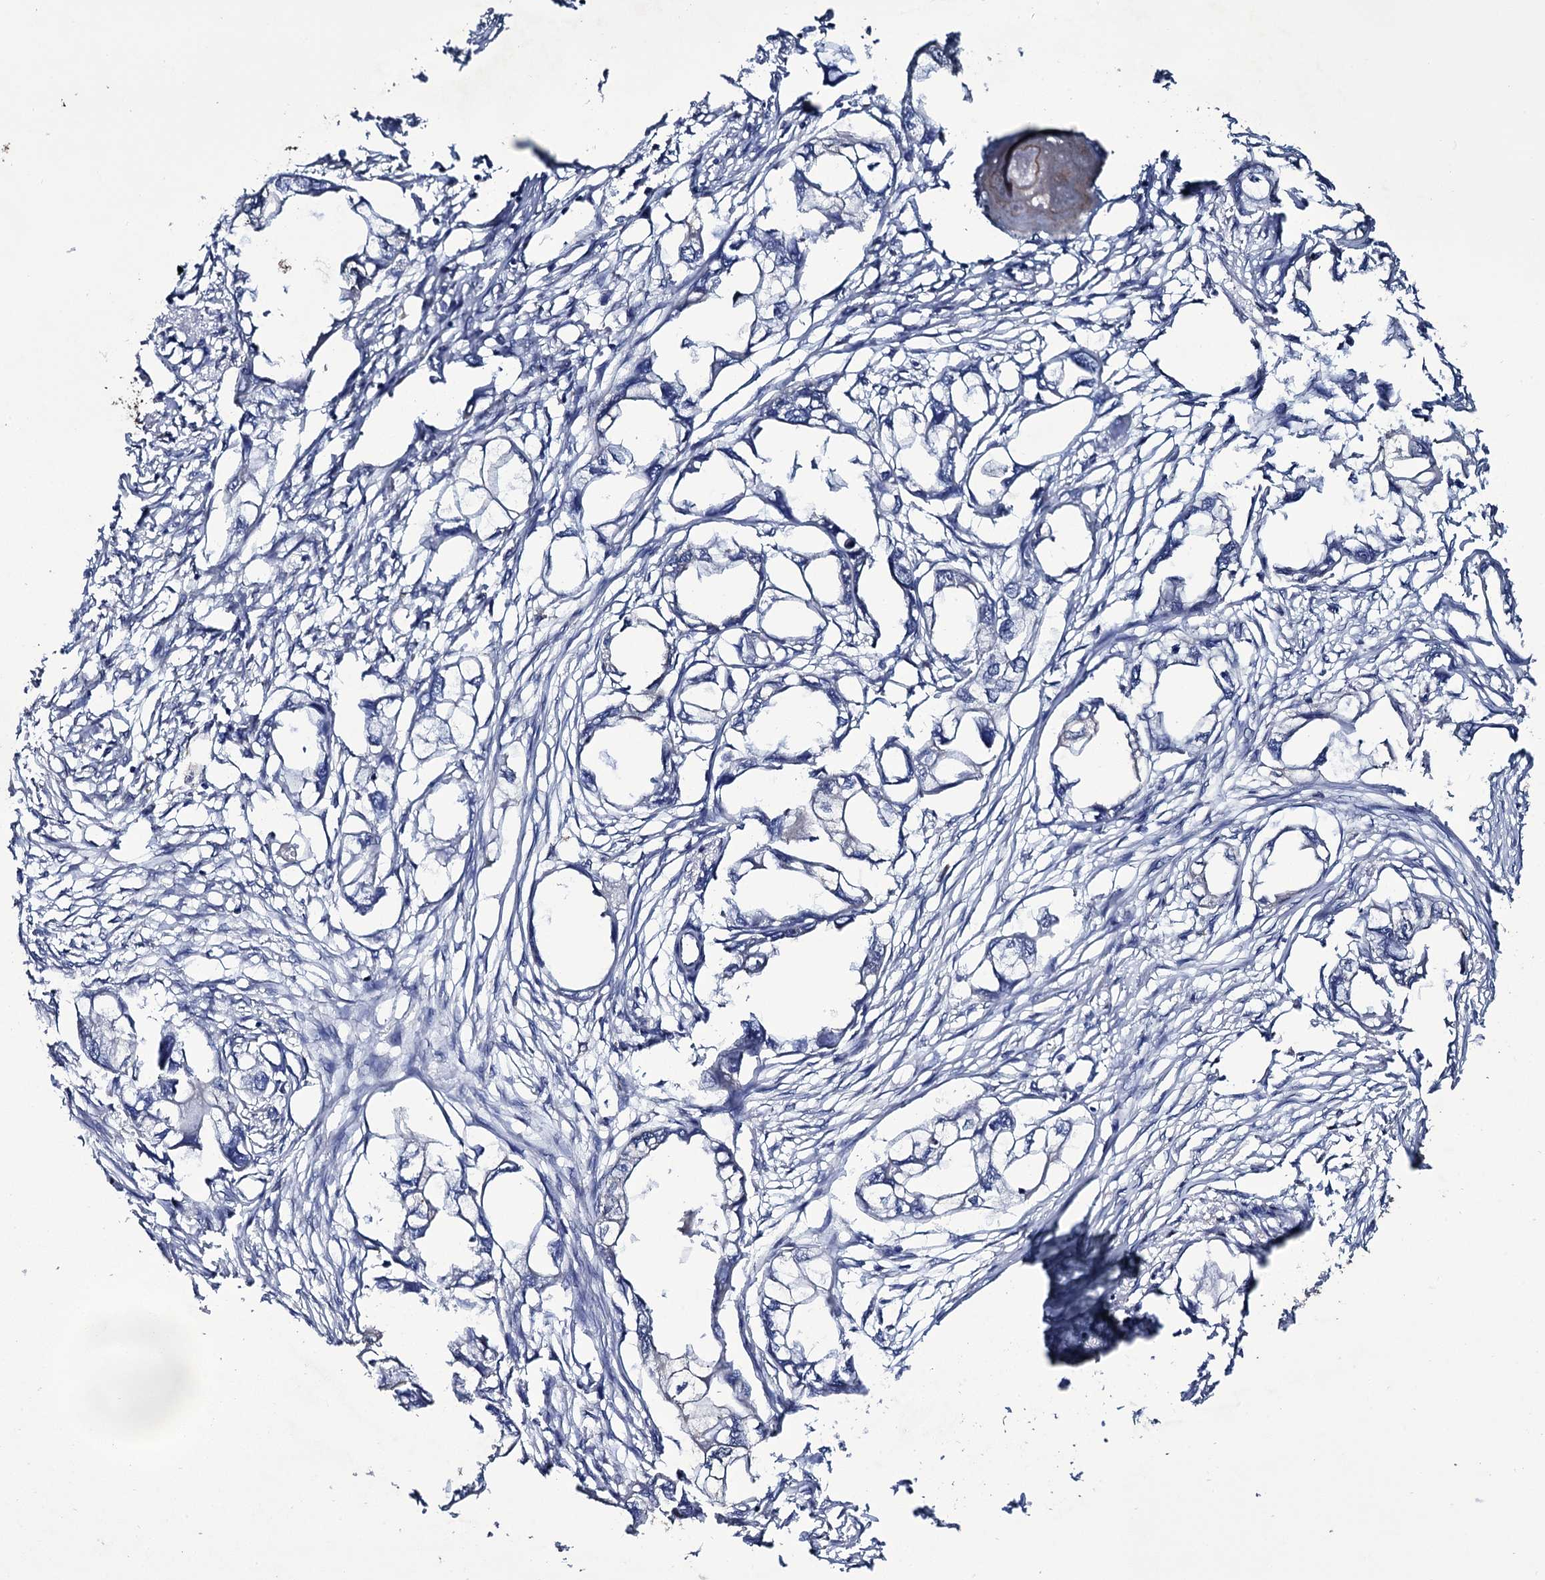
{"staining": {"intensity": "negative", "quantity": "none", "location": "none"}, "tissue": "endometrial cancer", "cell_type": "Tumor cells", "image_type": "cancer", "snomed": [{"axis": "morphology", "description": "Adenocarcinoma, NOS"}, {"axis": "morphology", "description": "Adenocarcinoma, metastatic, NOS"}, {"axis": "topography", "description": "Adipose tissue"}, {"axis": "topography", "description": "Endometrium"}], "caption": "Micrograph shows no significant protein expression in tumor cells of endometrial cancer (metastatic adenocarcinoma).", "gene": "CRYL1", "patient": {"sex": "female", "age": 67}}